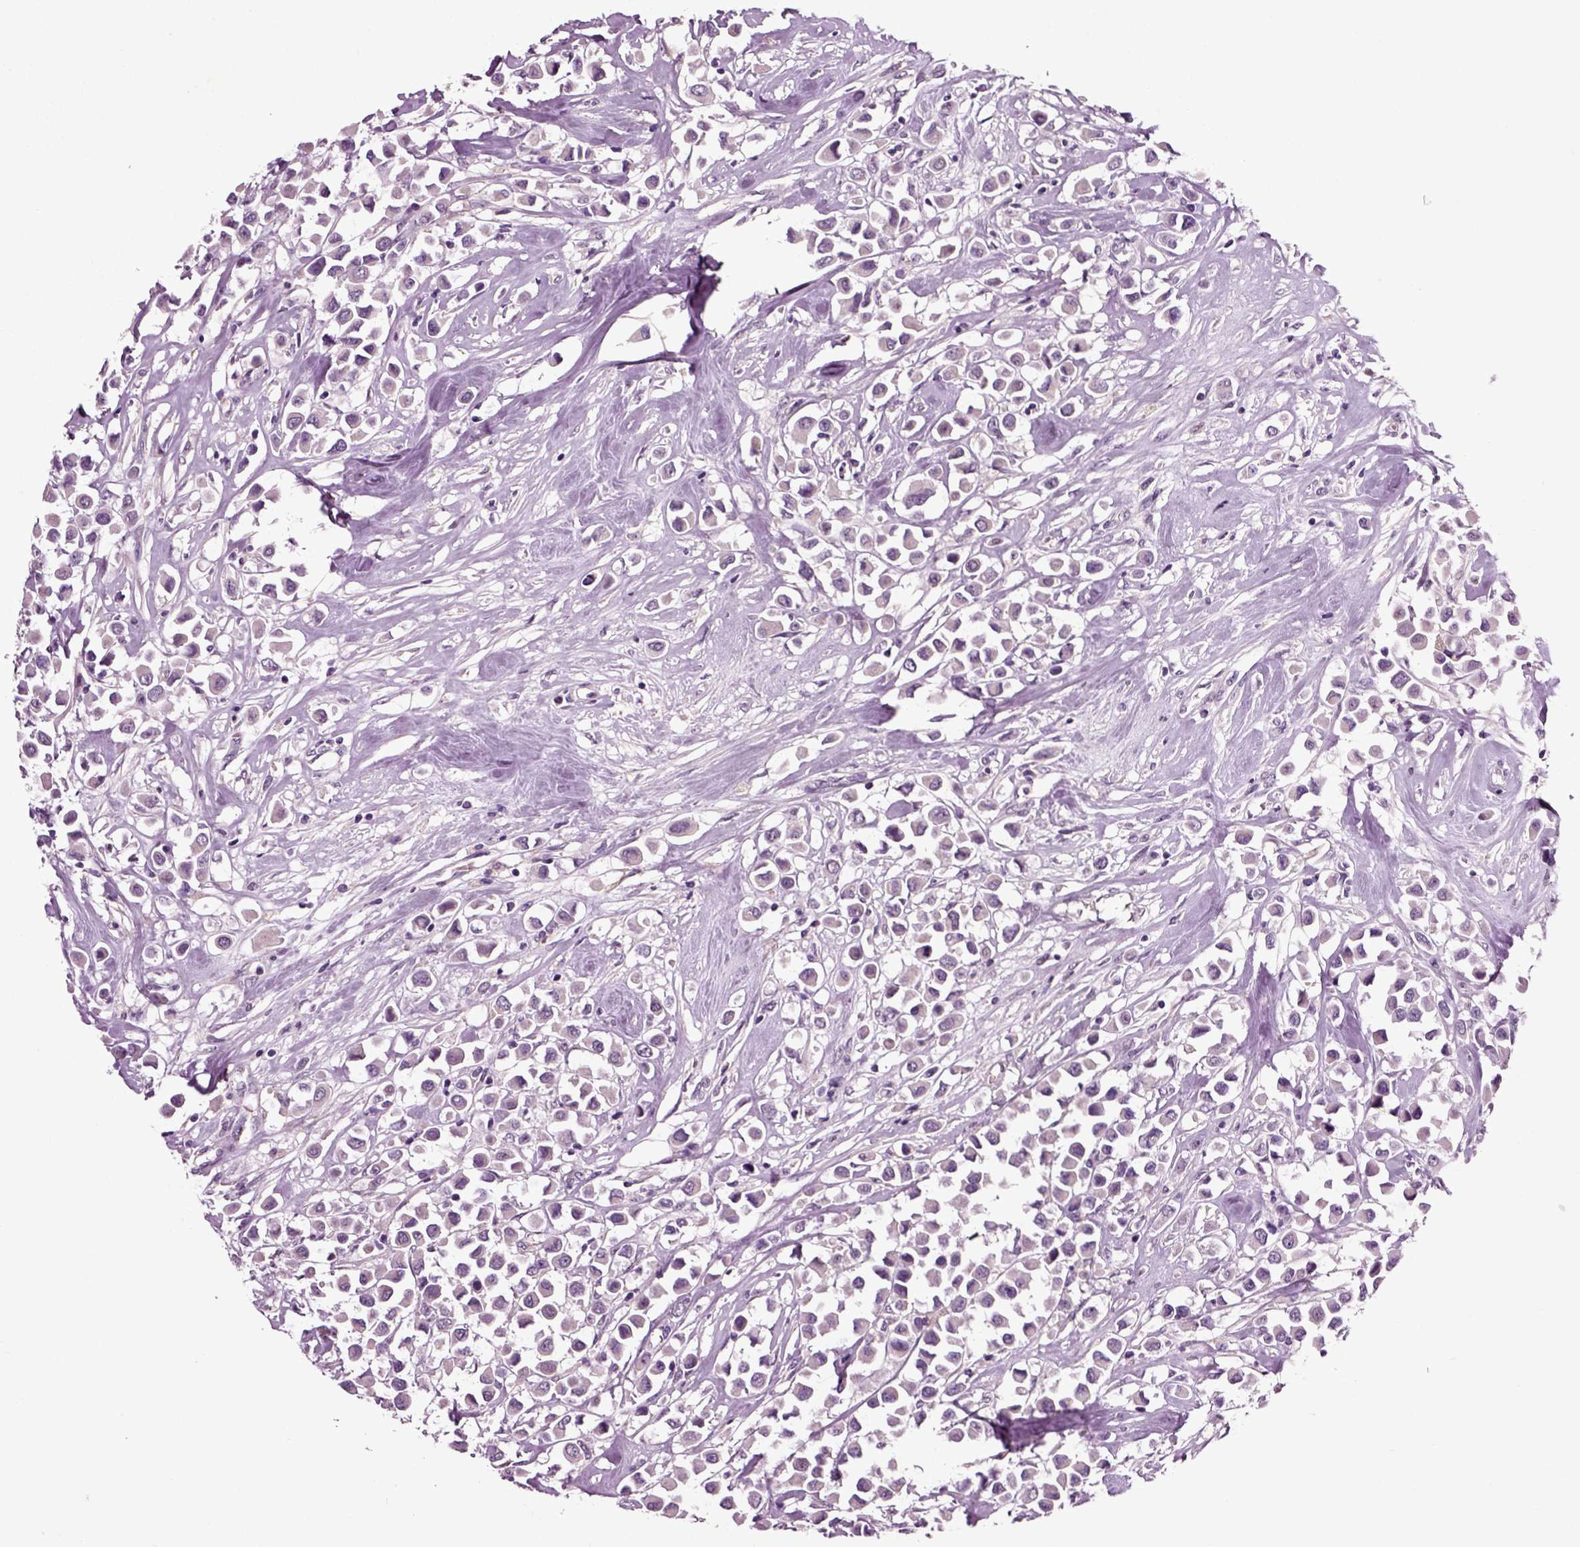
{"staining": {"intensity": "negative", "quantity": "none", "location": "none"}, "tissue": "breast cancer", "cell_type": "Tumor cells", "image_type": "cancer", "snomed": [{"axis": "morphology", "description": "Duct carcinoma"}, {"axis": "topography", "description": "Breast"}], "caption": "There is no significant expression in tumor cells of breast intraductal carcinoma.", "gene": "CRHR1", "patient": {"sex": "female", "age": 61}}